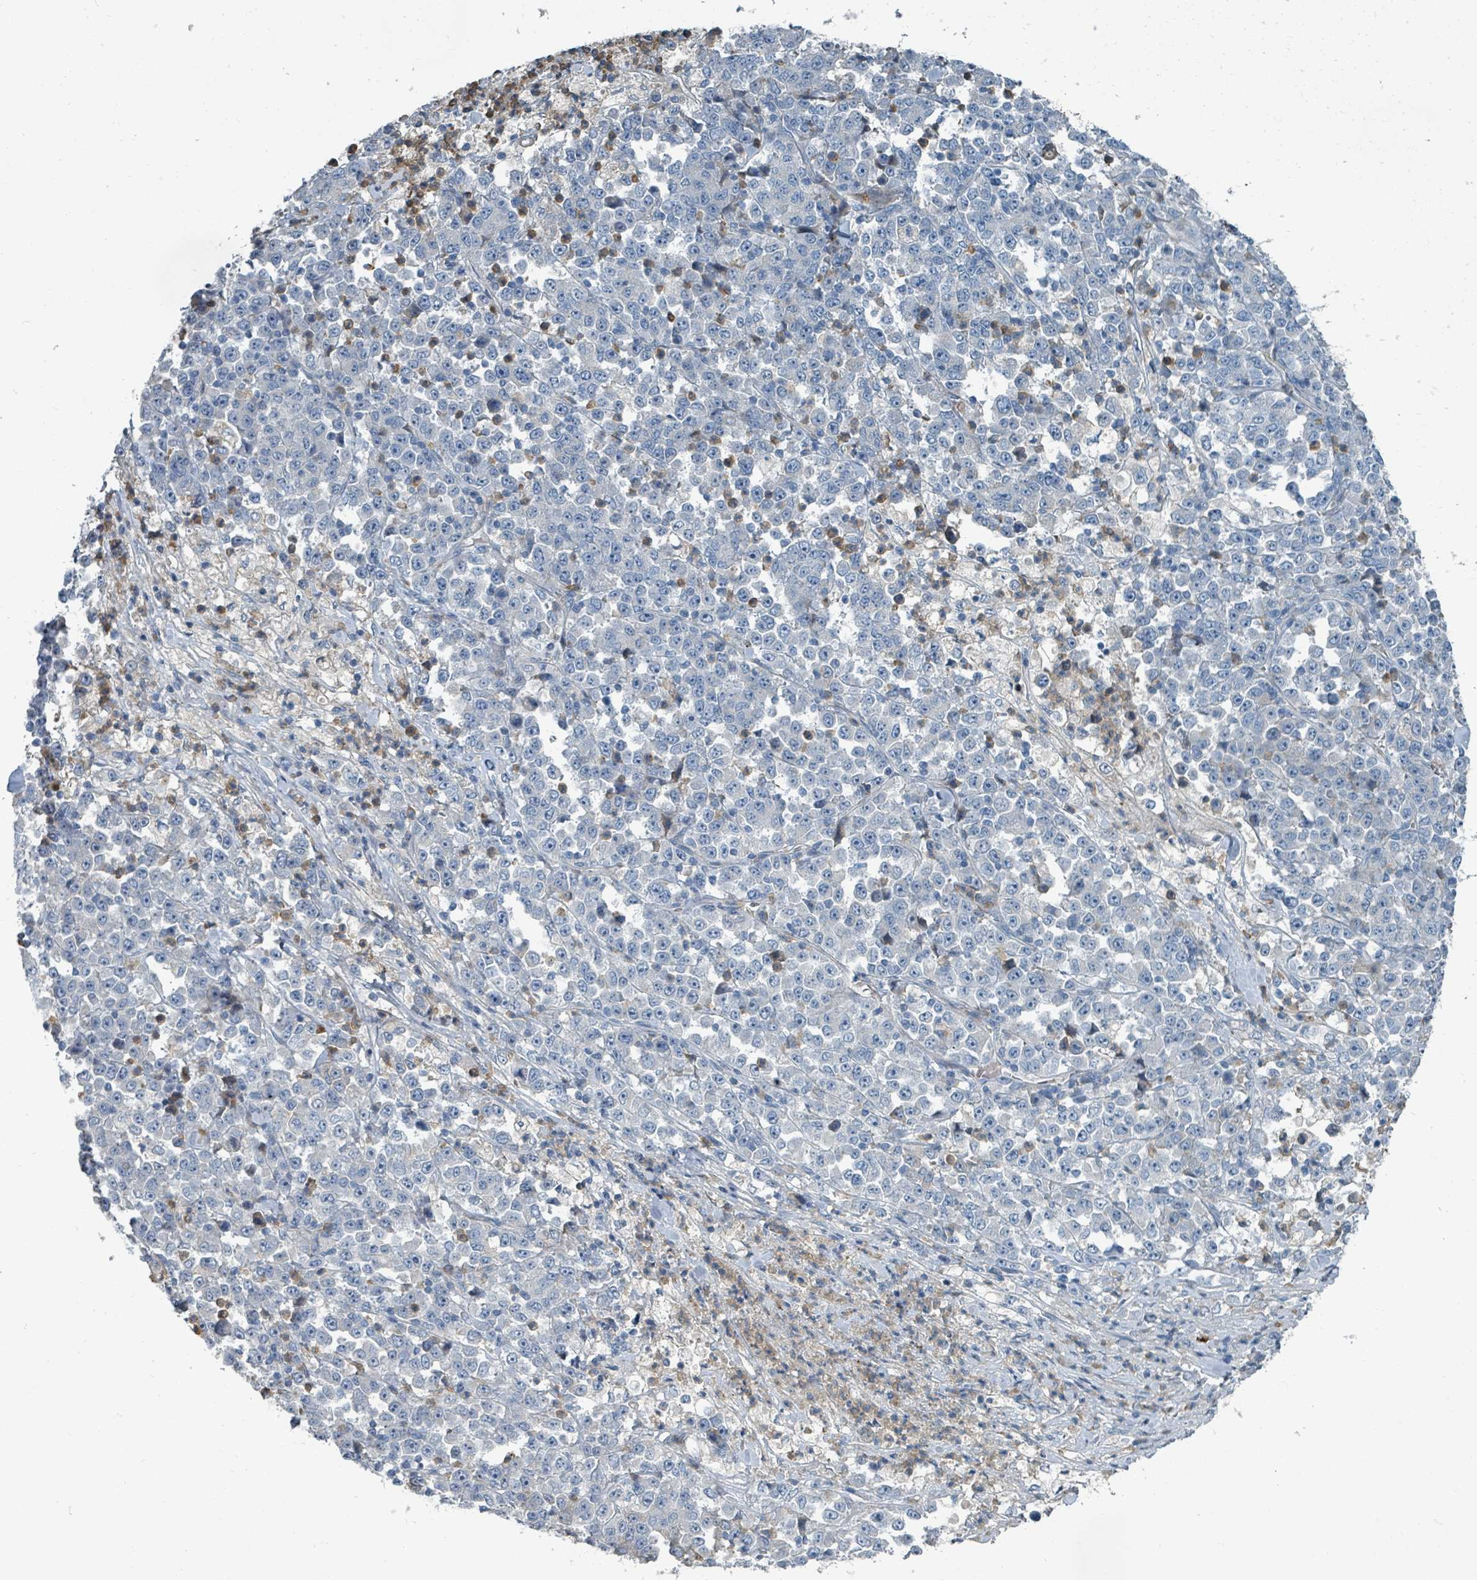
{"staining": {"intensity": "negative", "quantity": "none", "location": "none"}, "tissue": "stomach cancer", "cell_type": "Tumor cells", "image_type": "cancer", "snomed": [{"axis": "morphology", "description": "Normal tissue, NOS"}, {"axis": "morphology", "description": "Adenocarcinoma, NOS"}, {"axis": "topography", "description": "Stomach, upper"}, {"axis": "topography", "description": "Stomach"}], "caption": "This micrograph is of adenocarcinoma (stomach) stained with immunohistochemistry (IHC) to label a protein in brown with the nuclei are counter-stained blue. There is no staining in tumor cells.", "gene": "SLC44A5", "patient": {"sex": "male", "age": 59}}